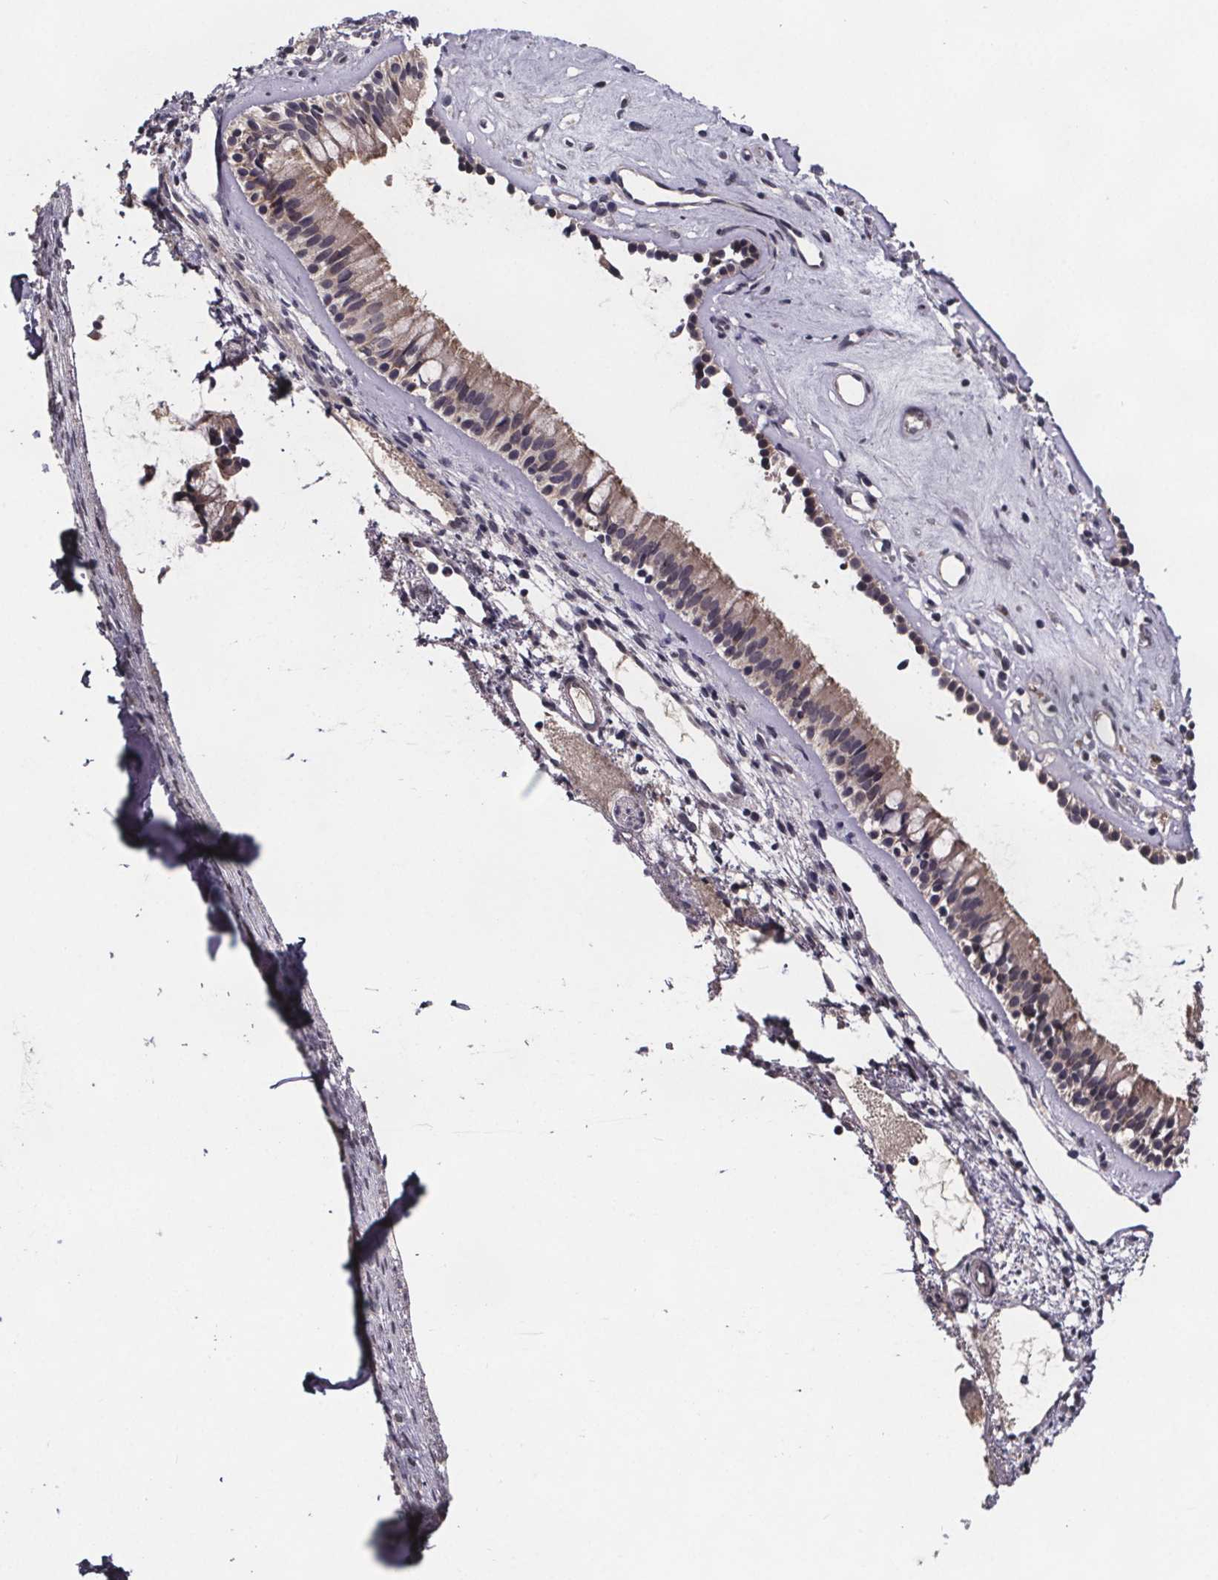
{"staining": {"intensity": "moderate", "quantity": ">75%", "location": "cytoplasmic/membranous"}, "tissue": "nasopharynx", "cell_type": "Respiratory epithelial cells", "image_type": "normal", "snomed": [{"axis": "morphology", "description": "Normal tissue, NOS"}, {"axis": "topography", "description": "Nasopharynx"}], "caption": "An immunohistochemistry (IHC) micrograph of normal tissue is shown. Protein staining in brown shows moderate cytoplasmic/membranous positivity in nasopharynx within respiratory epithelial cells.", "gene": "SAT1", "patient": {"sex": "female", "age": 52}}